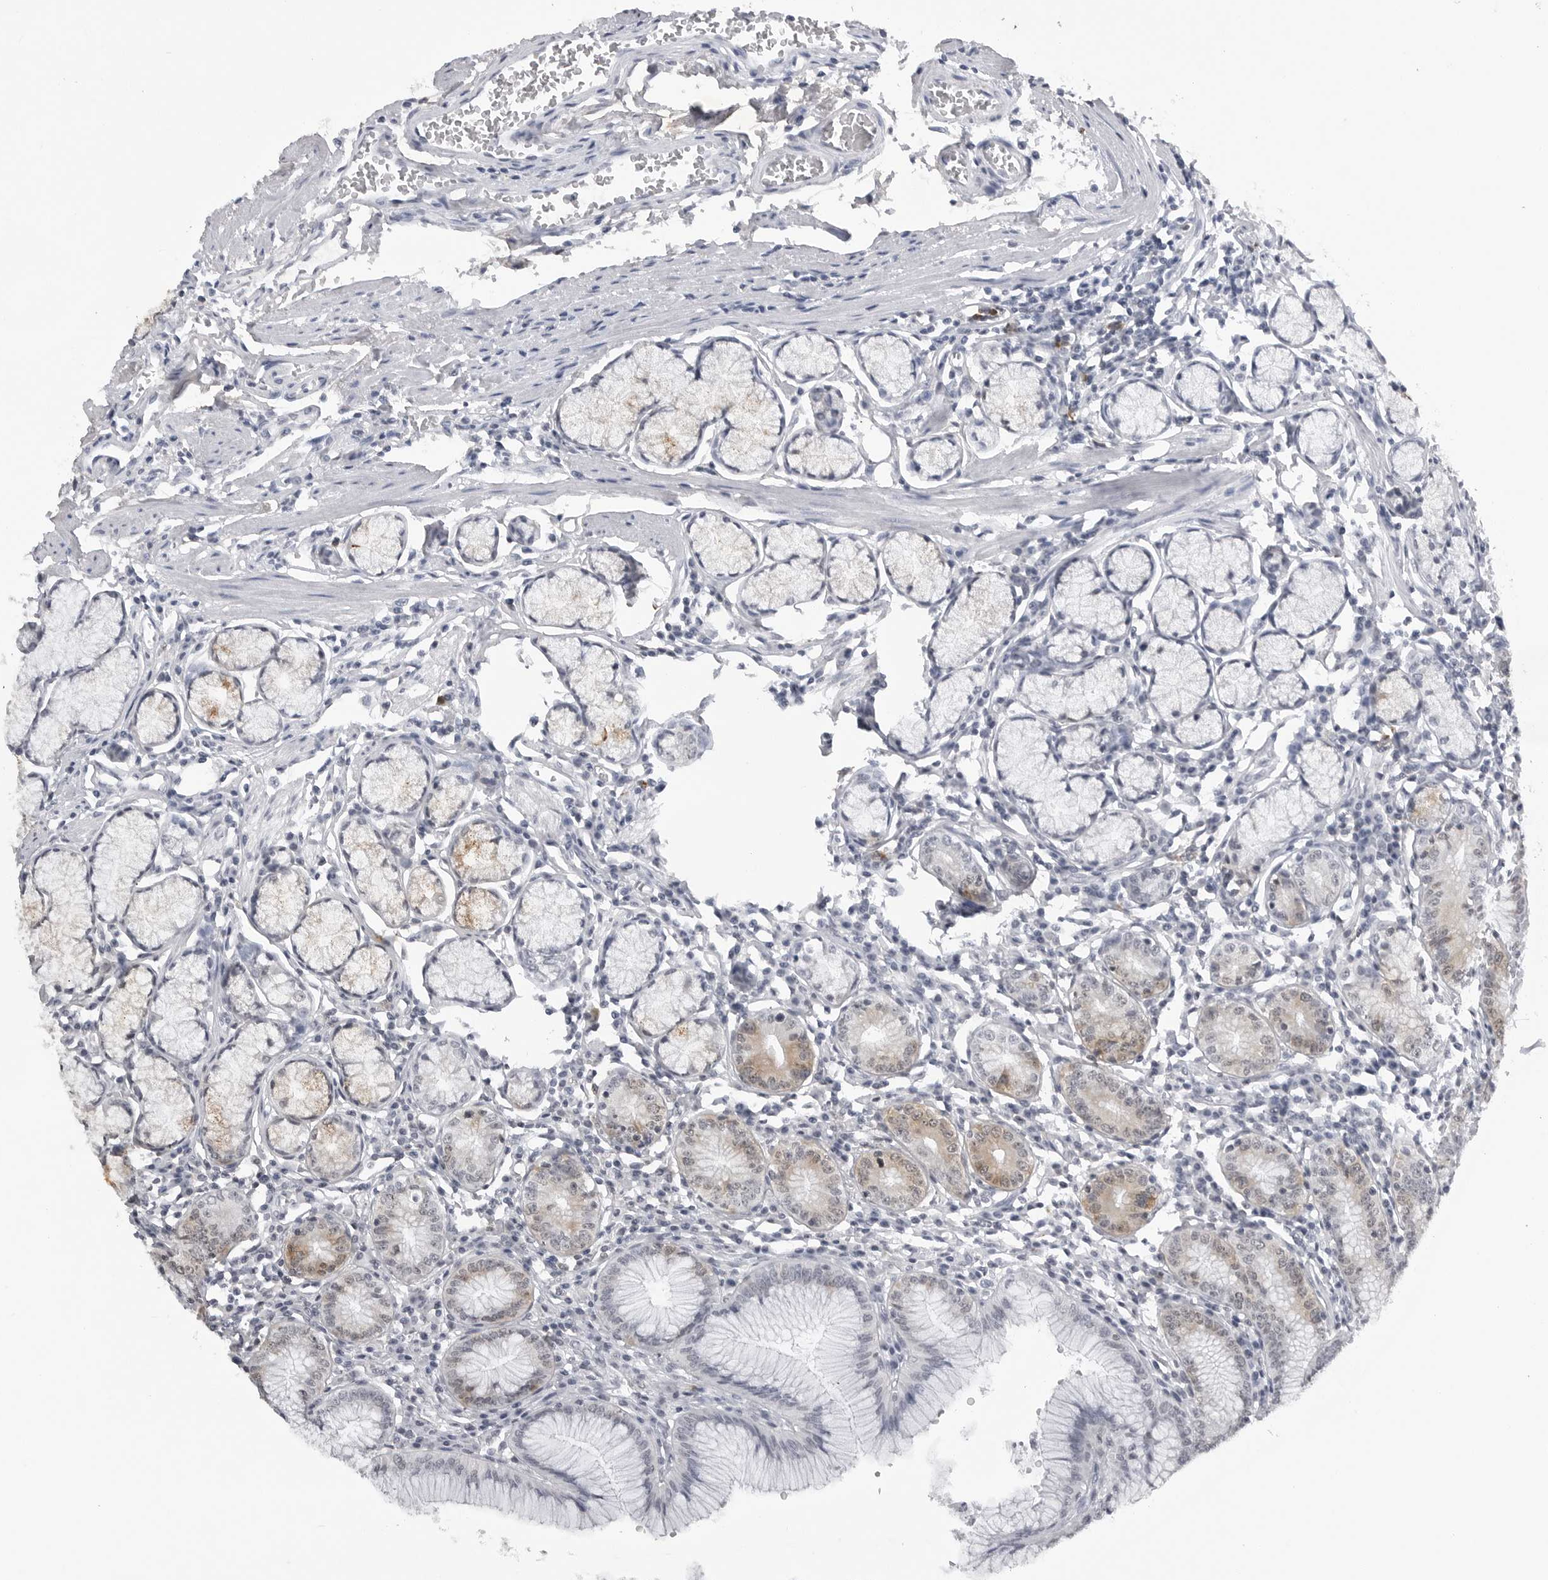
{"staining": {"intensity": "moderate", "quantity": "<25%", "location": "cytoplasmic/membranous"}, "tissue": "stomach", "cell_type": "Glandular cells", "image_type": "normal", "snomed": [{"axis": "morphology", "description": "Normal tissue, NOS"}, {"axis": "topography", "description": "Stomach"}], "caption": "Immunohistochemistry (IHC) histopathology image of unremarkable stomach stained for a protein (brown), which exhibits low levels of moderate cytoplasmic/membranous expression in approximately <25% of glandular cells.", "gene": "RRM1", "patient": {"sex": "male", "age": 55}}